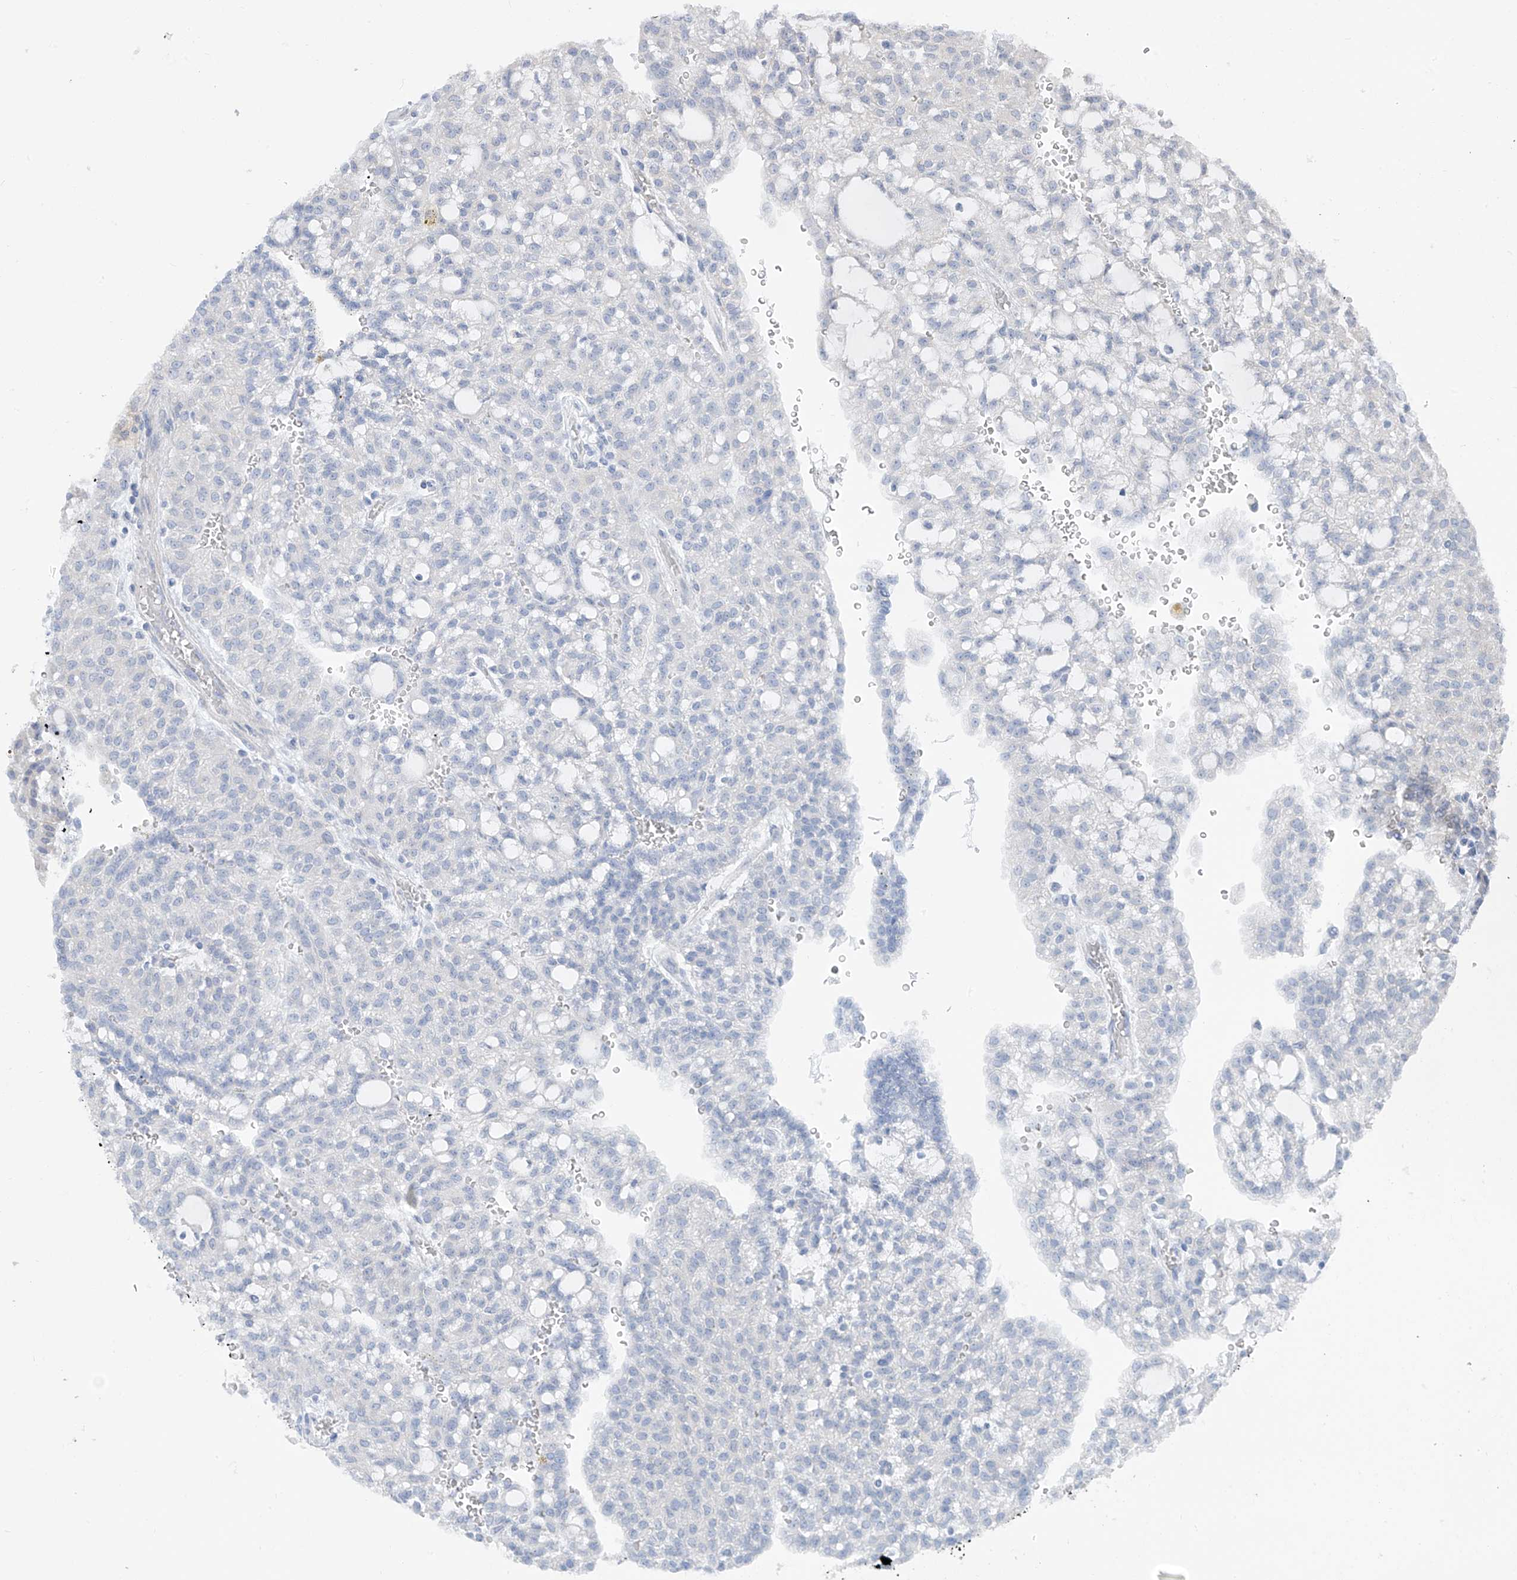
{"staining": {"intensity": "negative", "quantity": "none", "location": "none"}, "tissue": "renal cancer", "cell_type": "Tumor cells", "image_type": "cancer", "snomed": [{"axis": "morphology", "description": "Adenocarcinoma, NOS"}, {"axis": "topography", "description": "Kidney"}], "caption": "Immunohistochemical staining of adenocarcinoma (renal) exhibits no significant expression in tumor cells.", "gene": "KRTAP25-1", "patient": {"sex": "male", "age": 63}}